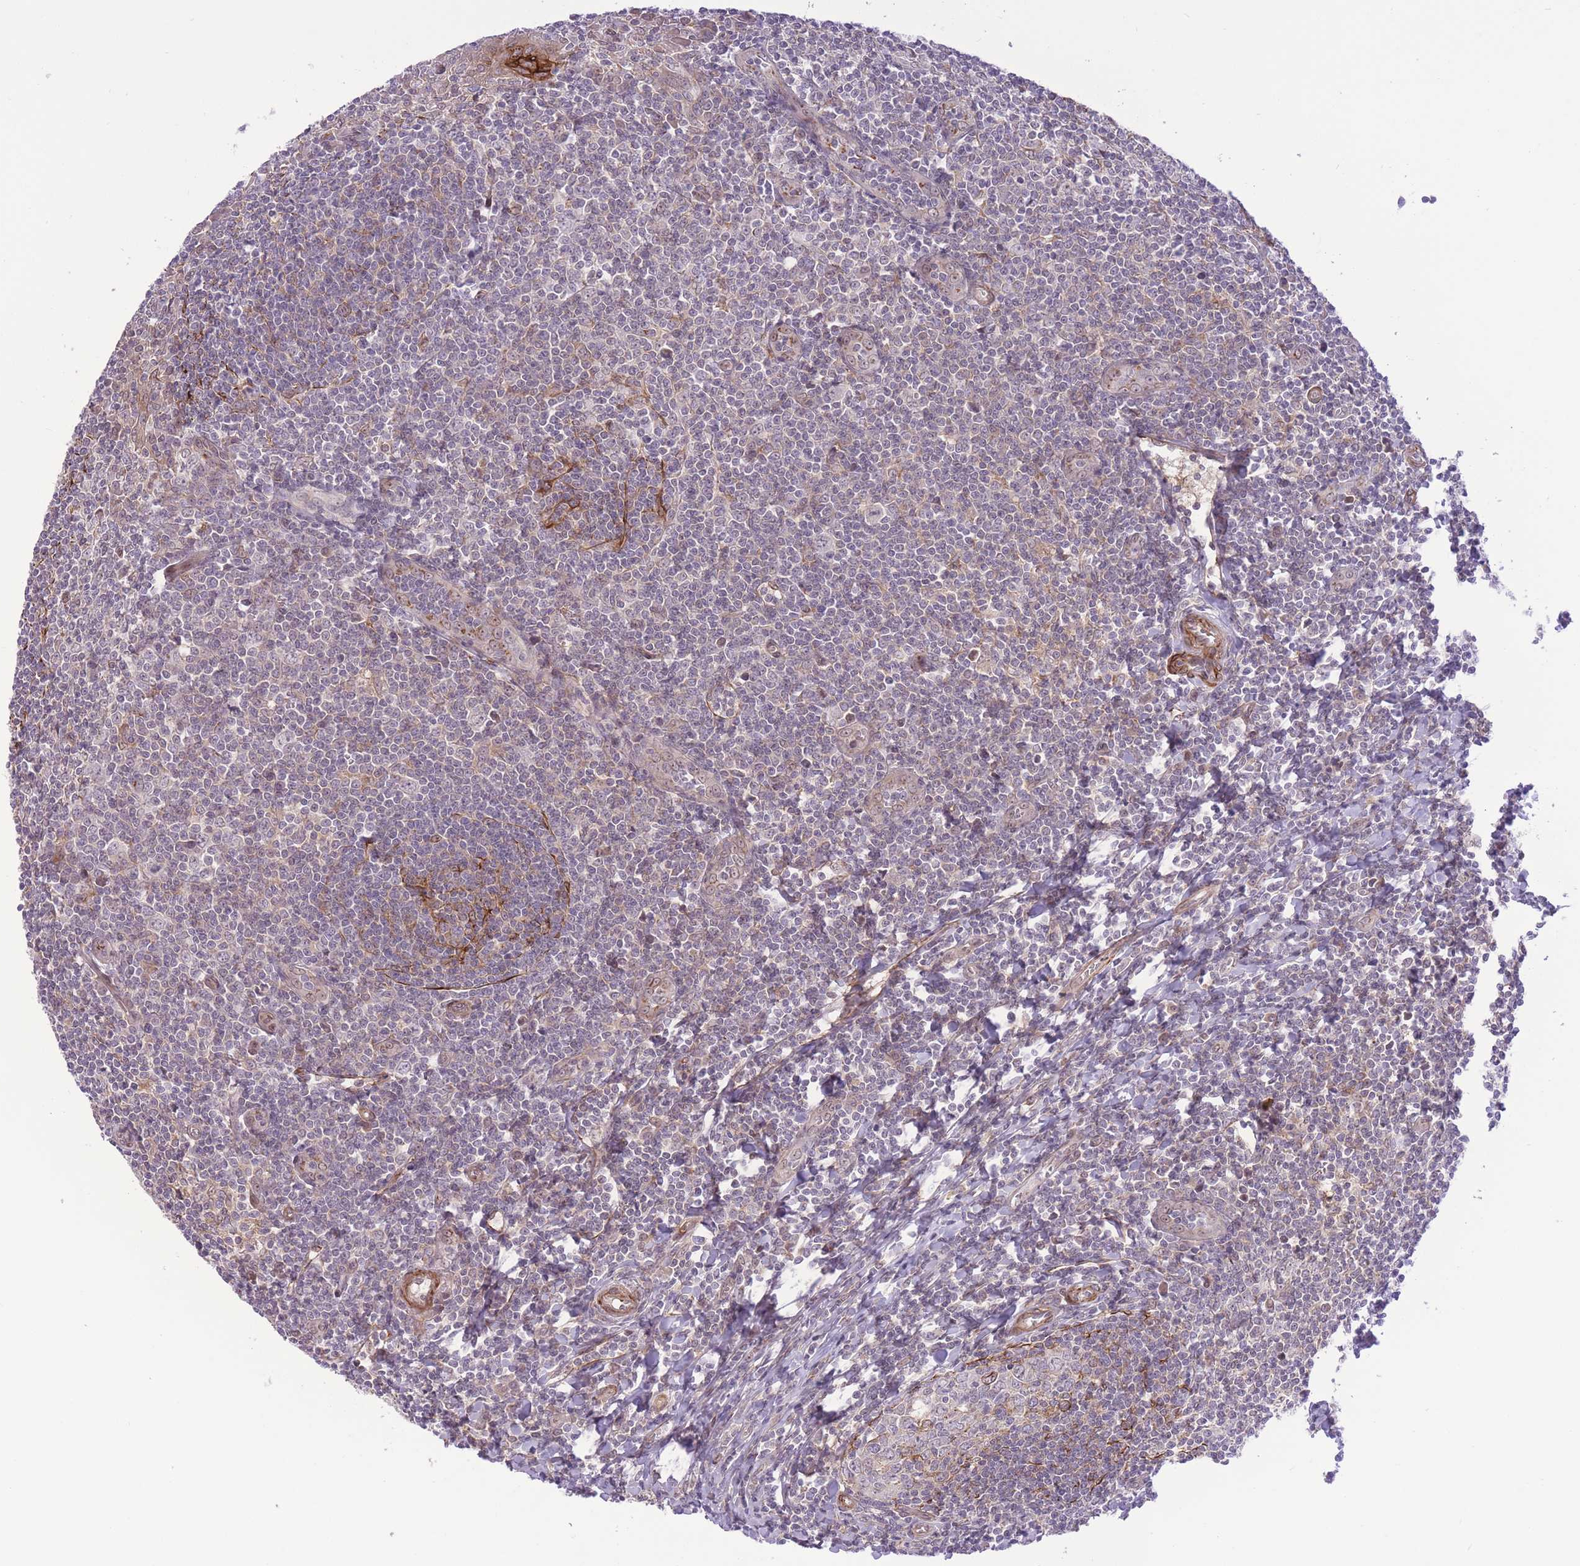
{"staining": {"intensity": "weak", "quantity": "<25%", "location": "cytoplasmic/membranous"}, "tissue": "tonsil", "cell_type": "Germinal center cells", "image_type": "normal", "snomed": [{"axis": "morphology", "description": "Normal tissue, NOS"}, {"axis": "topography", "description": "Tonsil"}], "caption": "An IHC histopathology image of benign tonsil is shown. There is no staining in germinal center cells of tonsil. (DAB IHC, high magnification).", "gene": "ZBED5", "patient": {"sex": "male", "age": 27}}